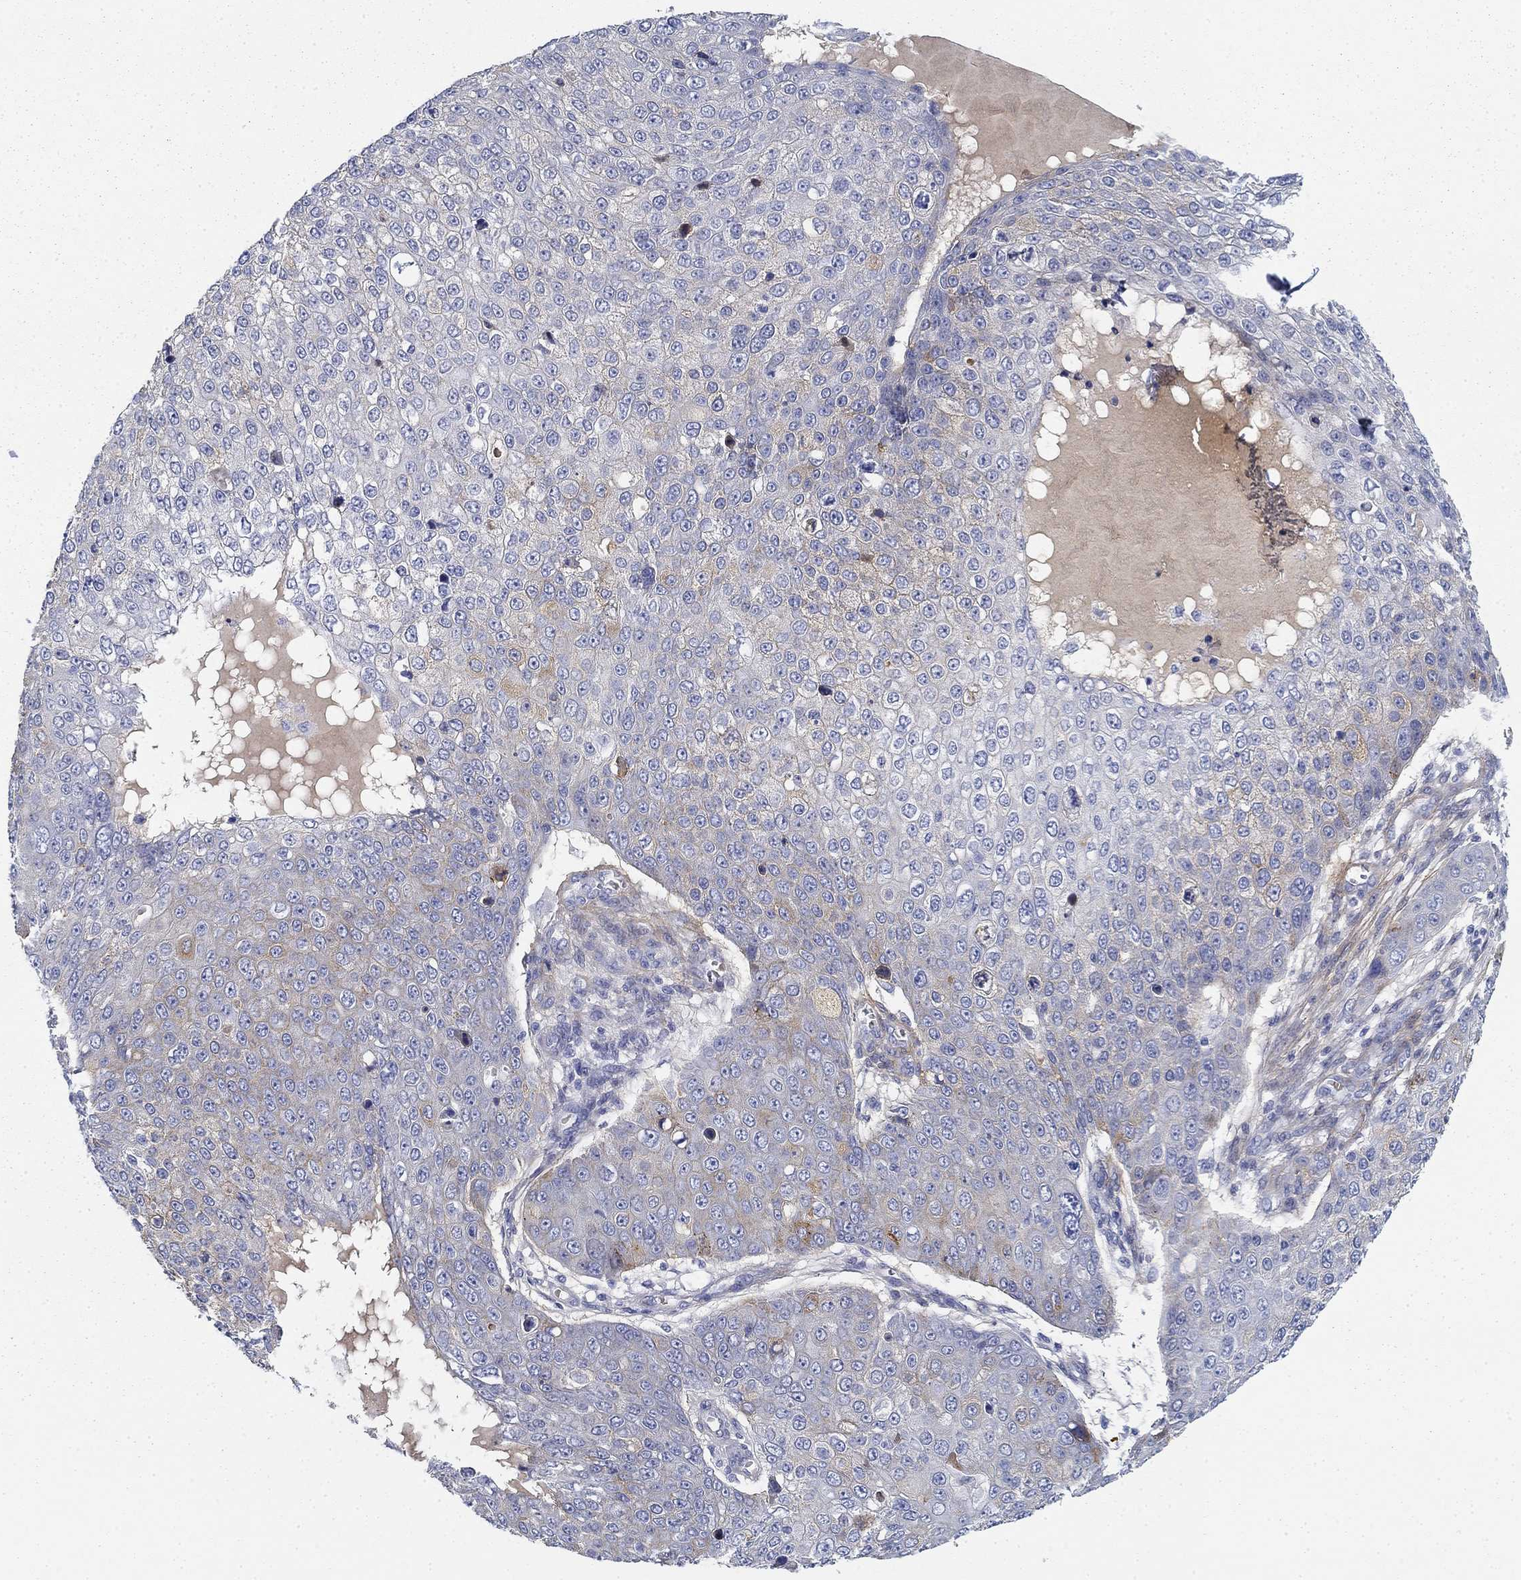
{"staining": {"intensity": "negative", "quantity": "none", "location": "none"}, "tissue": "skin cancer", "cell_type": "Tumor cells", "image_type": "cancer", "snomed": [{"axis": "morphology", "description": "Squamous cell carcinoma, NOS"}, {"axis": "topography", "description": "Skin"}], "caption": "Skin squamous cell carcinoma was stained to show a protein in brown. There is no significant positivity in tumor cells. (Brightfield microscopy of DAB (3,3'-diaminobenzidine) immunohistochemistry at high magnification).", "gene": "GPC1", "patient": {"sex": "male", "age": 71}}